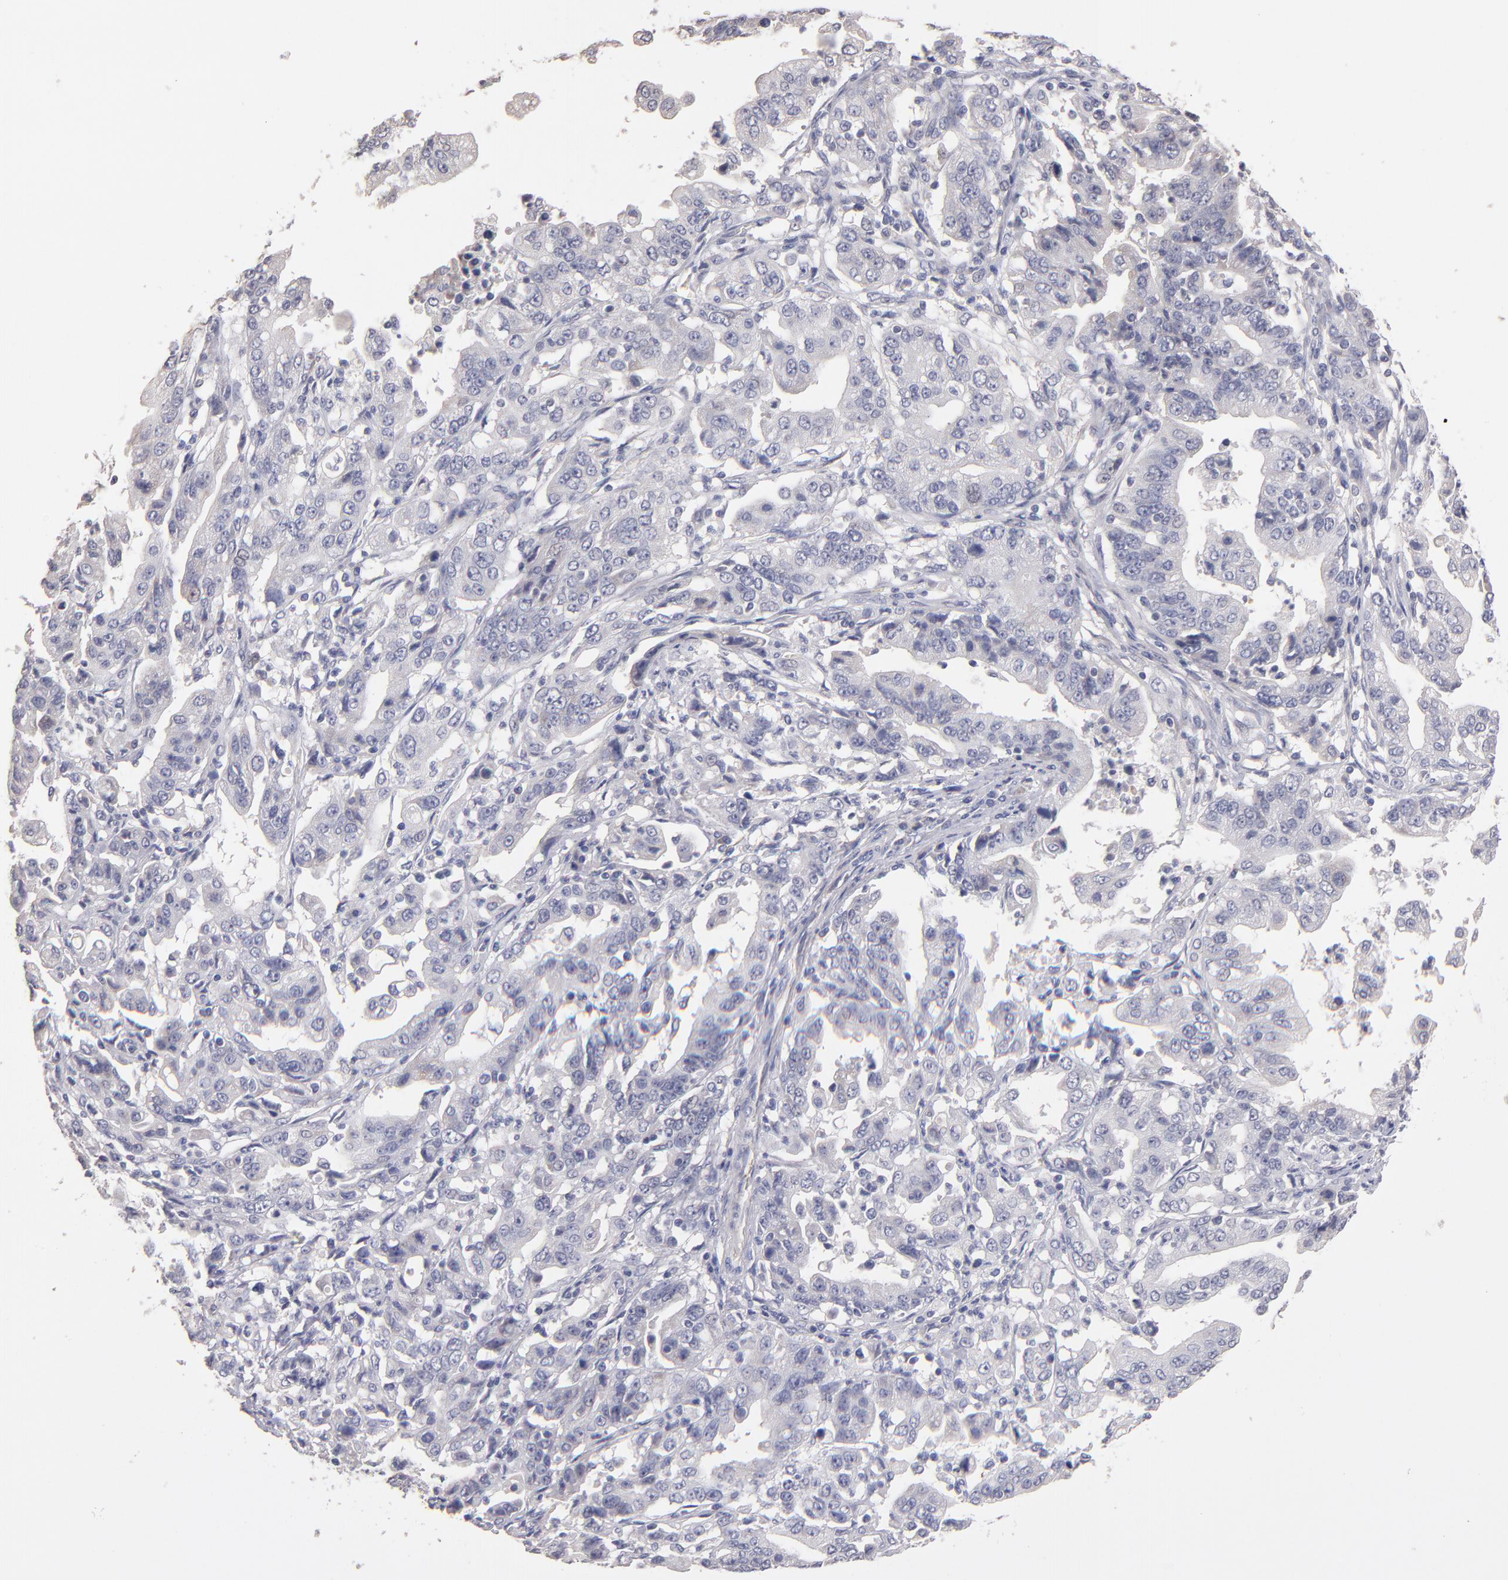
{"staining": {"intensity": "negative", "quantity": "none", "location": "none"}, "tissue": "stomach cancer", "cell_type": "Tumor cells", "image_type": "cancer", "snomed": [{"axis": "morphology", "description": "Adenocarcinoma, NOS"}, {"axis": "topography", "description": "Stomach, upper"}], "caption": "IHC of human stomach cancer demonstrates no positivity in tumor cells. (DAB IHC with hematoxylin counter stain).", "gene": "MAGEE1", "patient": {"sex": "female", "age": 50}}